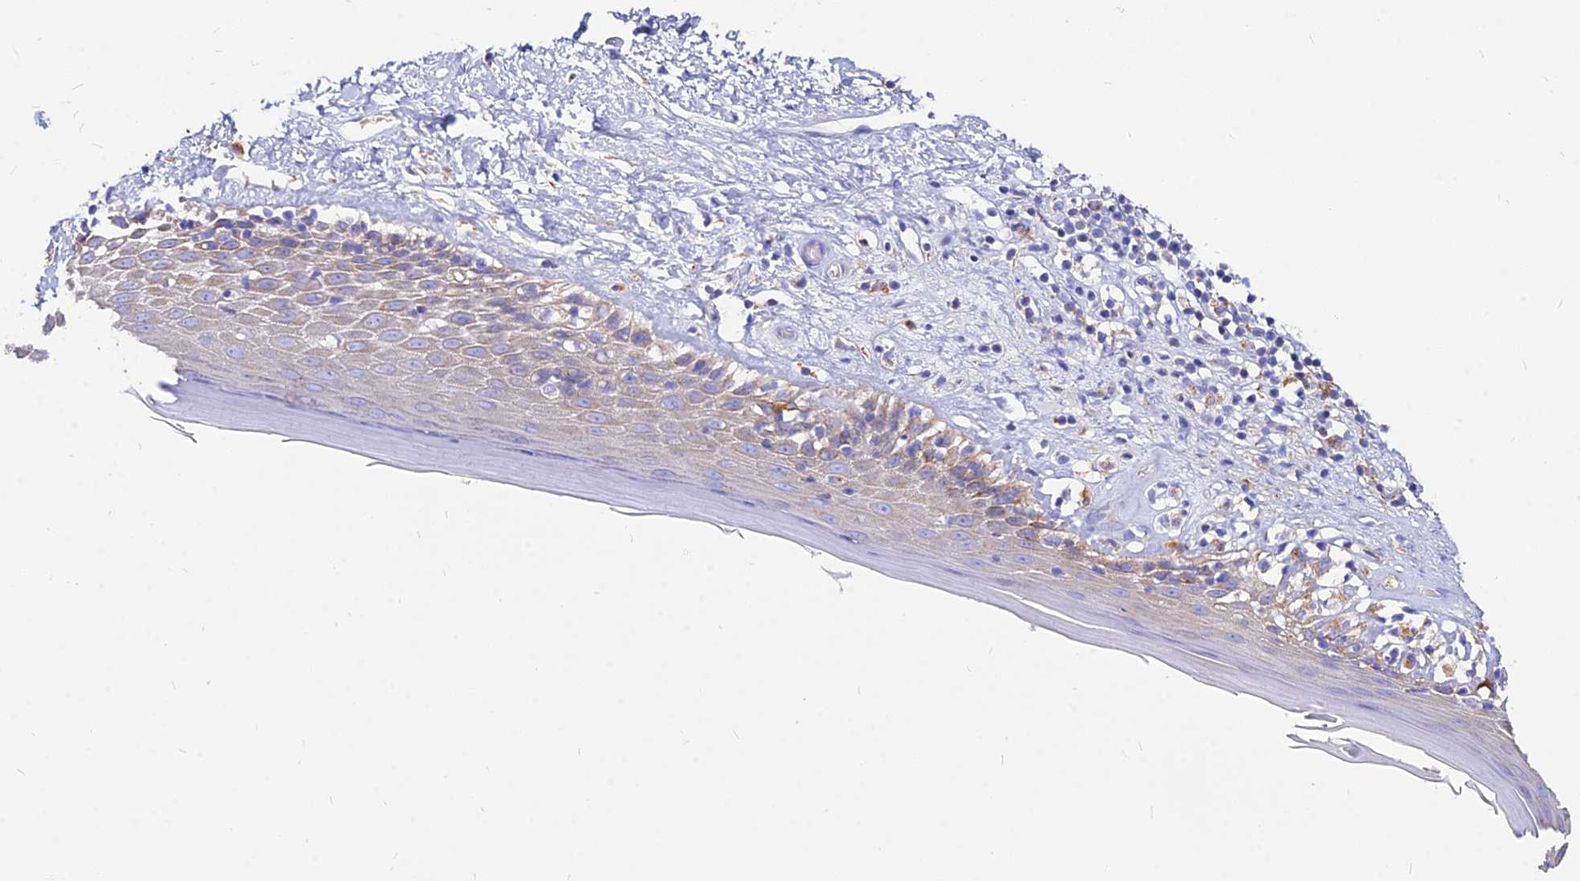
{"staining": {"intensity": "weak", "quantity": "25%-75%", "location": "cytoplasmic/membranous"}, "tissue": "skin", "cell_type": "Epidermal cells", "image_type": "normal", "snomed": [{"axis": "morphology", "description": "Normal tissue, NOS"}, {"axis": "topography", "description": "Adipose tissue"}, {"axis": "topography", "description": "Vascular tissue"}, {"axis": "topography", "description": "Vulva"}, {"axis": "topography", "description": "Peripheral nerve tissue"}], "caption": "This is a photomicrograph of immunohistochemistry staining of benign skin, which shows weak expression in the cytoplasmic/membranous of epidermal cells.", "gene": "AGTRAP", "patient": {"sex": "female", "age": 86}}